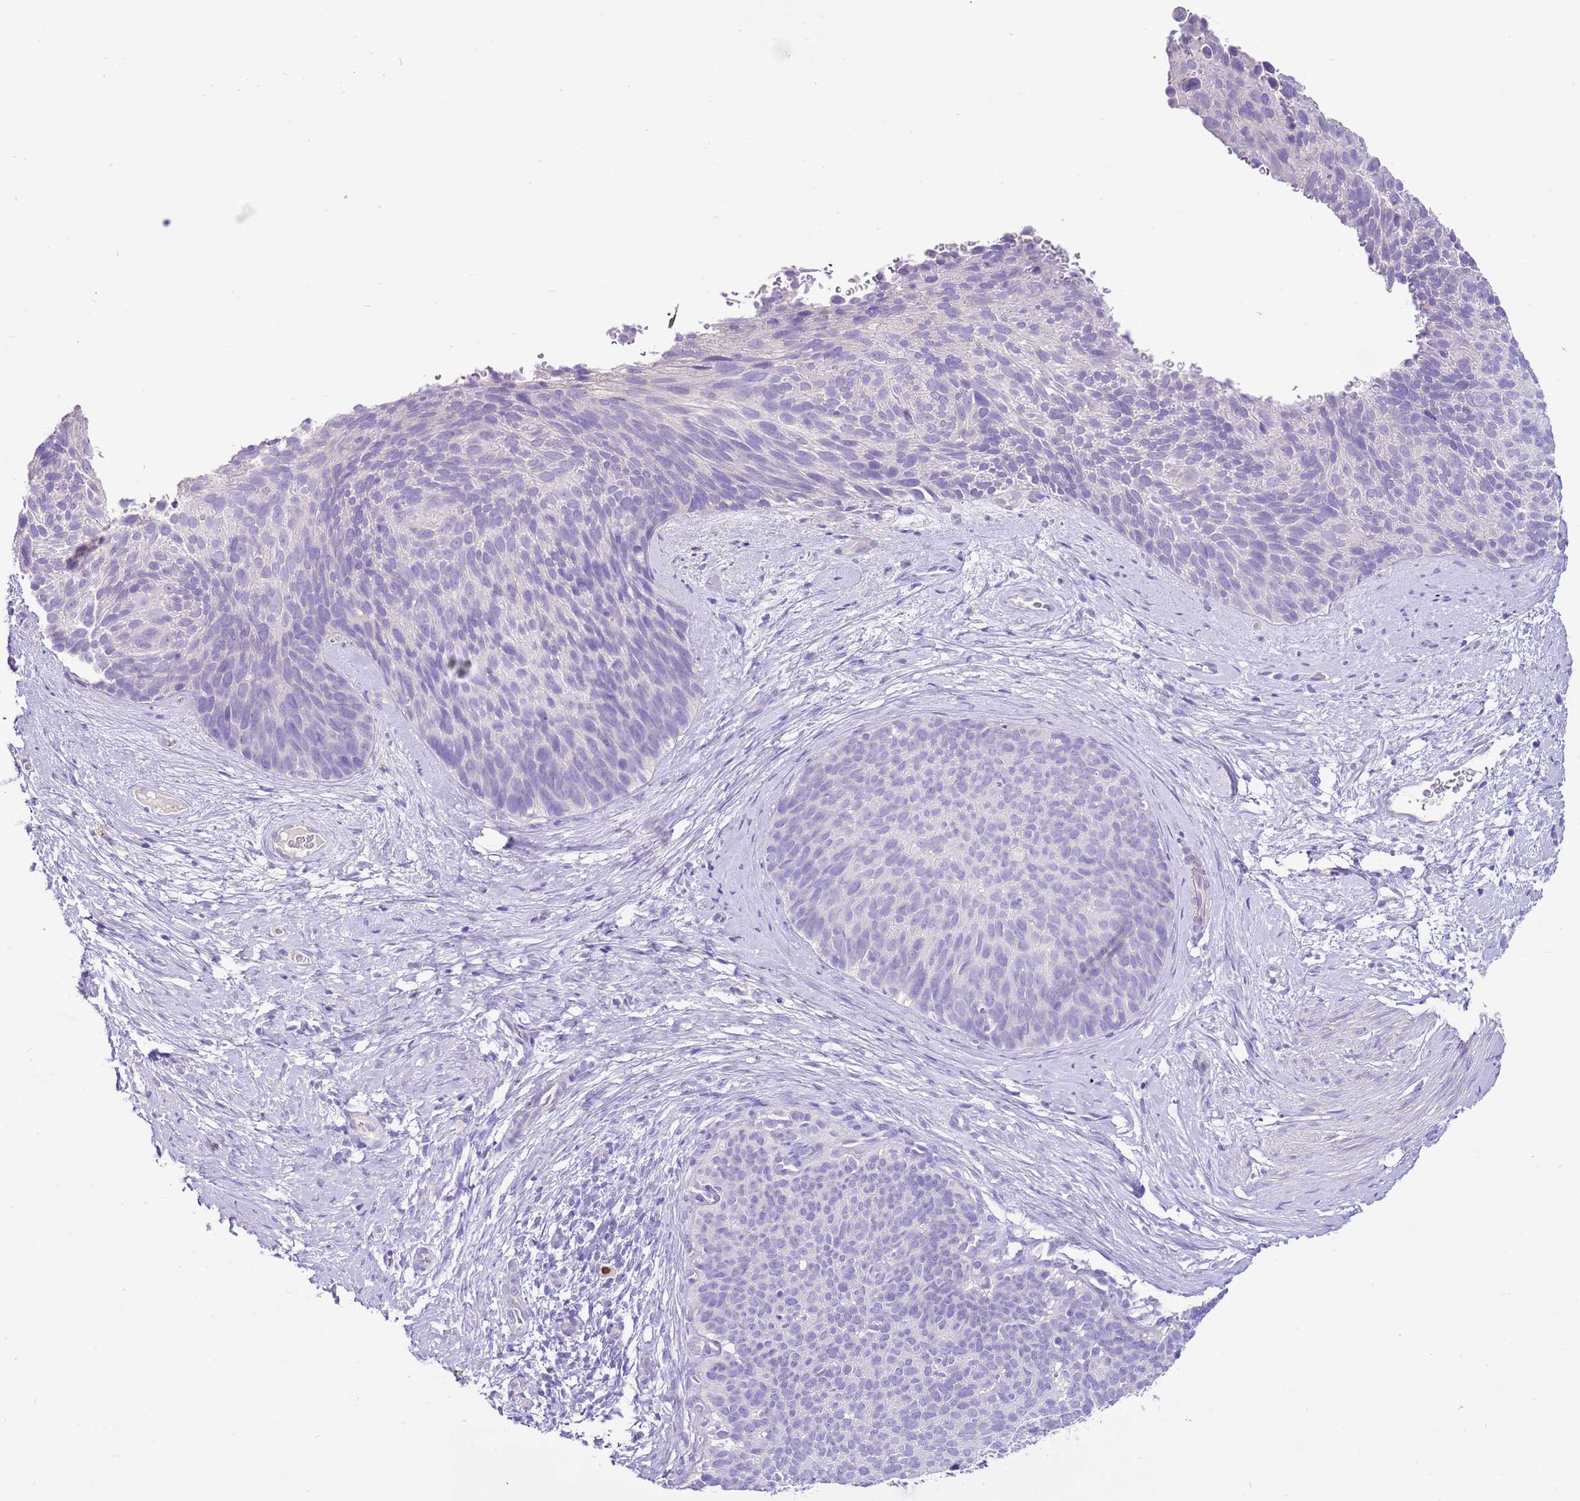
{"staining": {"intensity": "negative", "quantity": "none", "location": "none"}, "tissue": "cervical cancer", "cell_type": "Tumor cells", "image_type": "cancer", "snomed": [{"axis": "morphology", "description": "Squamous cell carcinoma, NOS"}, {"axis": "topography", "description": "Cervix"}], "caption": "The immunohistochemistry photomicrograph has no significant staining in tumor cells of cervical squamous cell carcinoma tissue.", "gene": "BHLHA15", "patient": {"sex": "female", "age": 80}}